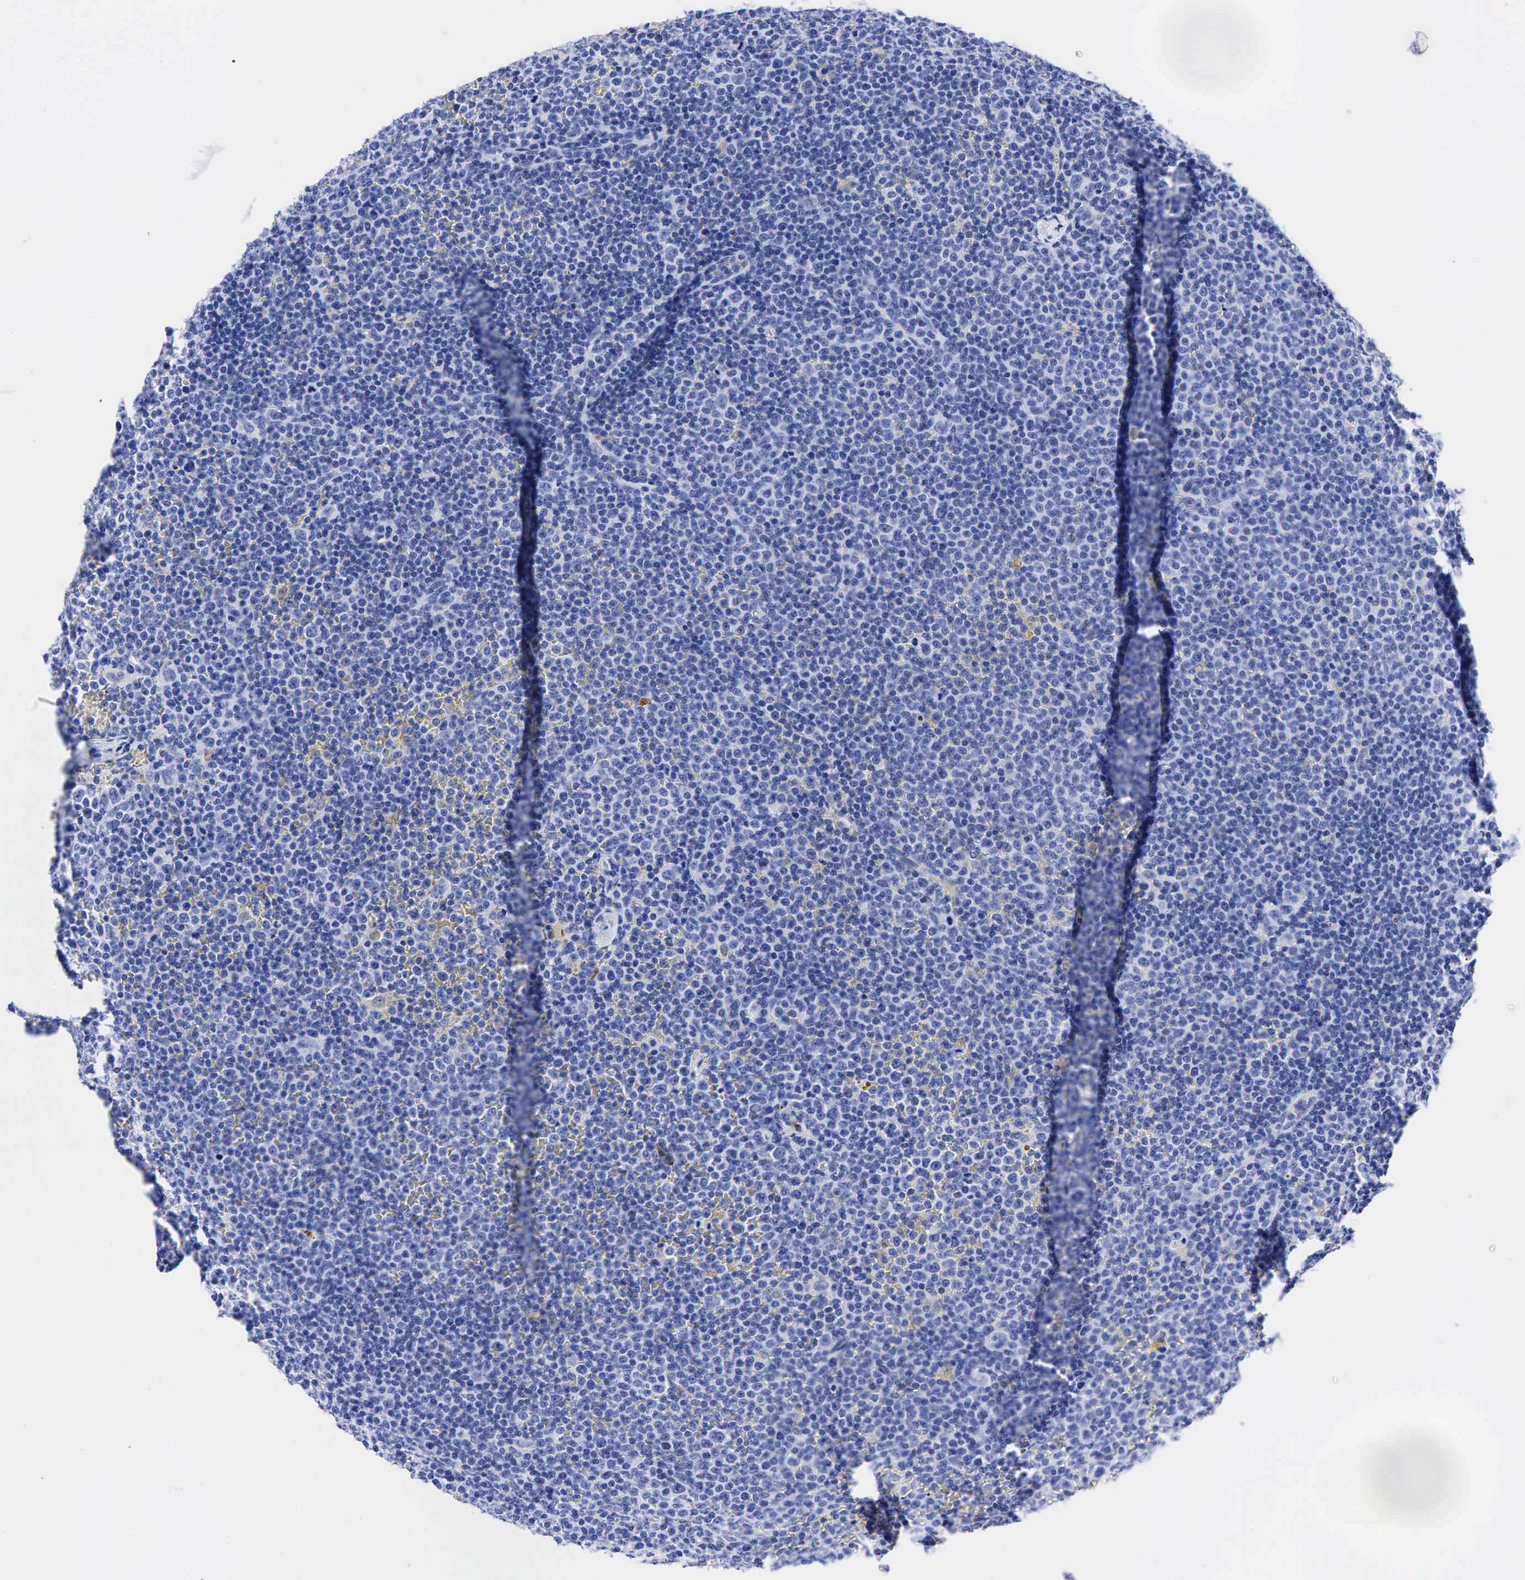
{"staining": {"intensity": "negative", "quantity": "none", "location": "none"}, "tissue": "lymphoma", "cell_type": "Tumor cells", "image_type": "cancer", "snomed": [{"axis": "morphology", "description": "Malignant lymphoma, non-Hodgkin's type, Low grade"}, {"axis": "topography", "description": "Lymph node"}], "caption": "Lymphoma was stained to show a protein in brown. There is no significant staining in tumor cells.", "gene": "KRT18", "patient": {"sex": "male", "age": 50}}